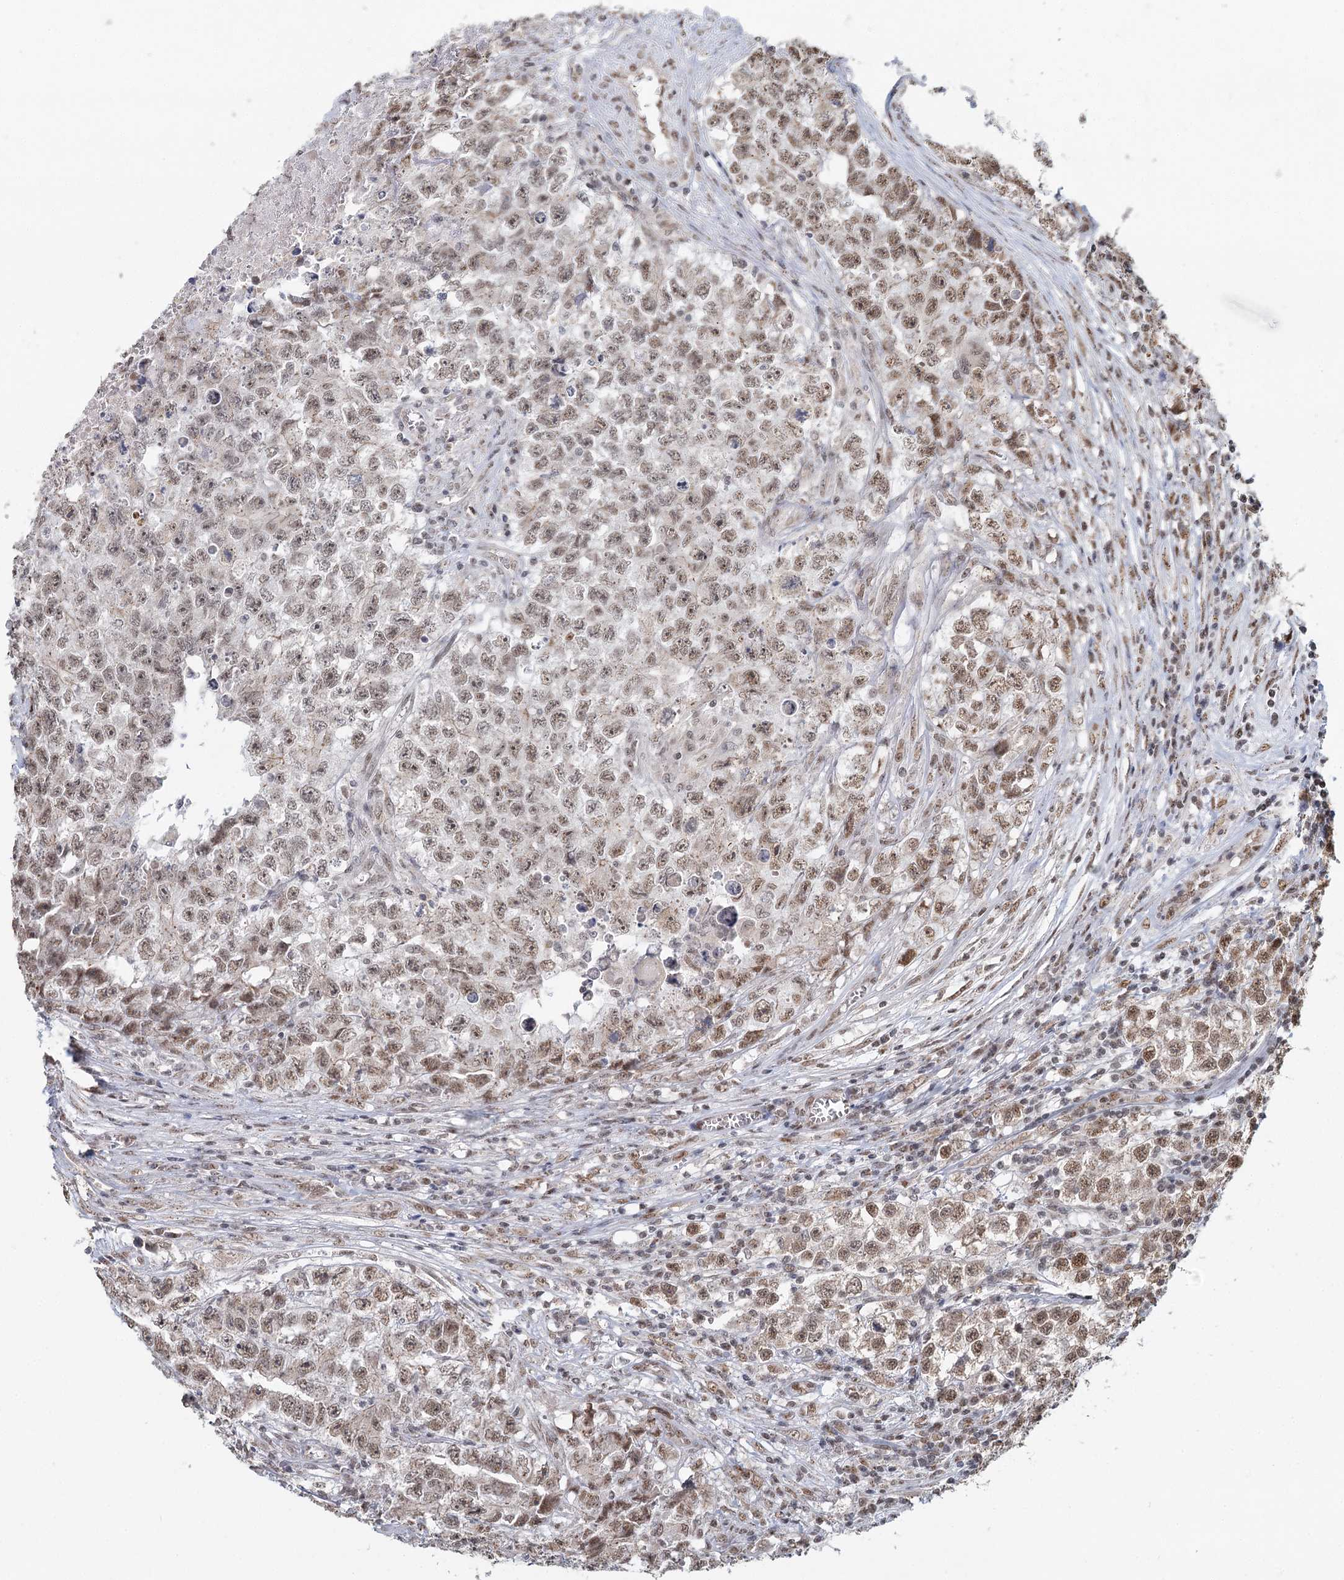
{"staining": {"intensity": "weak", "quantity": "25%-75%", "location": "nuclear"}, "tissue": "testis cancer", "cell_type": "Tumor cells", "image_type": "cancer", "snomed": [{"axis": "morphology", "description": "Seminoma, NOS"}, {"axis": "morphology", "description": "Carcinoma, Embryonal, NOS"}, {"axis": "topography", "description": "Testis"}], "caption": "IHC (DAB) staining of human testis cancer (embryonal carcinoma) reveals weak nuclear protein positivity in about 25%-75% of tumor cells. Using DAB (3,3'-diaminobenzidine) (brown) and hematoxylin (blue) stains, captured at high magnification using brightfield microscopy.", "gene": "GPALPP1", "patient": {"sex": "male", "age": 43}}